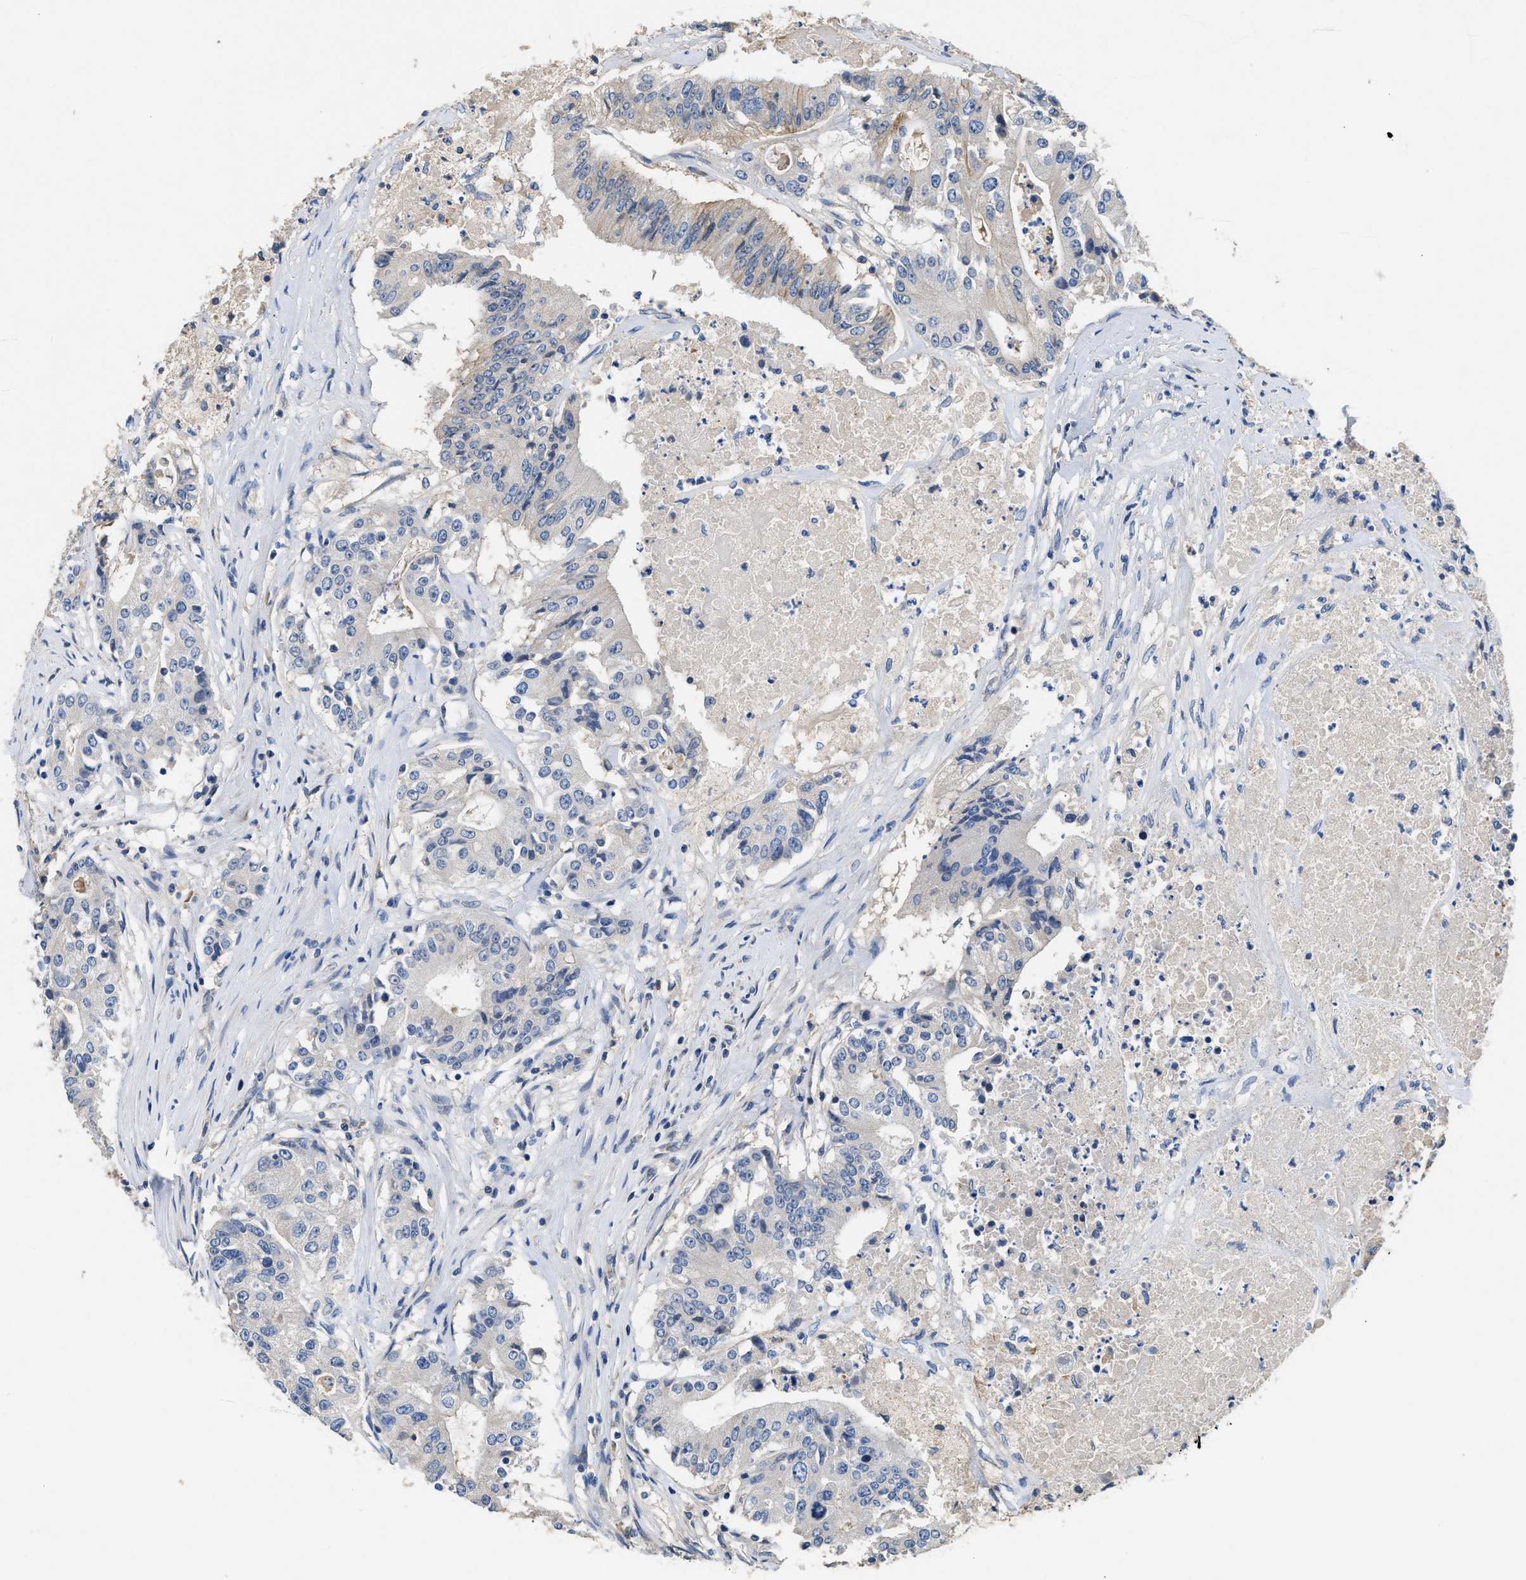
{"staining": {"intensity": "negative", "quantity": "none", "location": "none"}, "tissue": "colorectal cancer", "cell_type": "Tumor cells", "image_type": "cancer", "snomed": [{"axis": "morphology", "description": "Adenocarcinoma, NOS"}, {"axis": "topography", "description": "Colon"}], "caption": "DAB (3,3'-diaminobenzidine) immunohistochemical staining of human adenocarcinoma (colorectal) displays no significant expression in tumor cells. Nuclei are stained in blue.", "gene": "IL17RC", "patient": {"sex": "female", "age": 77}}